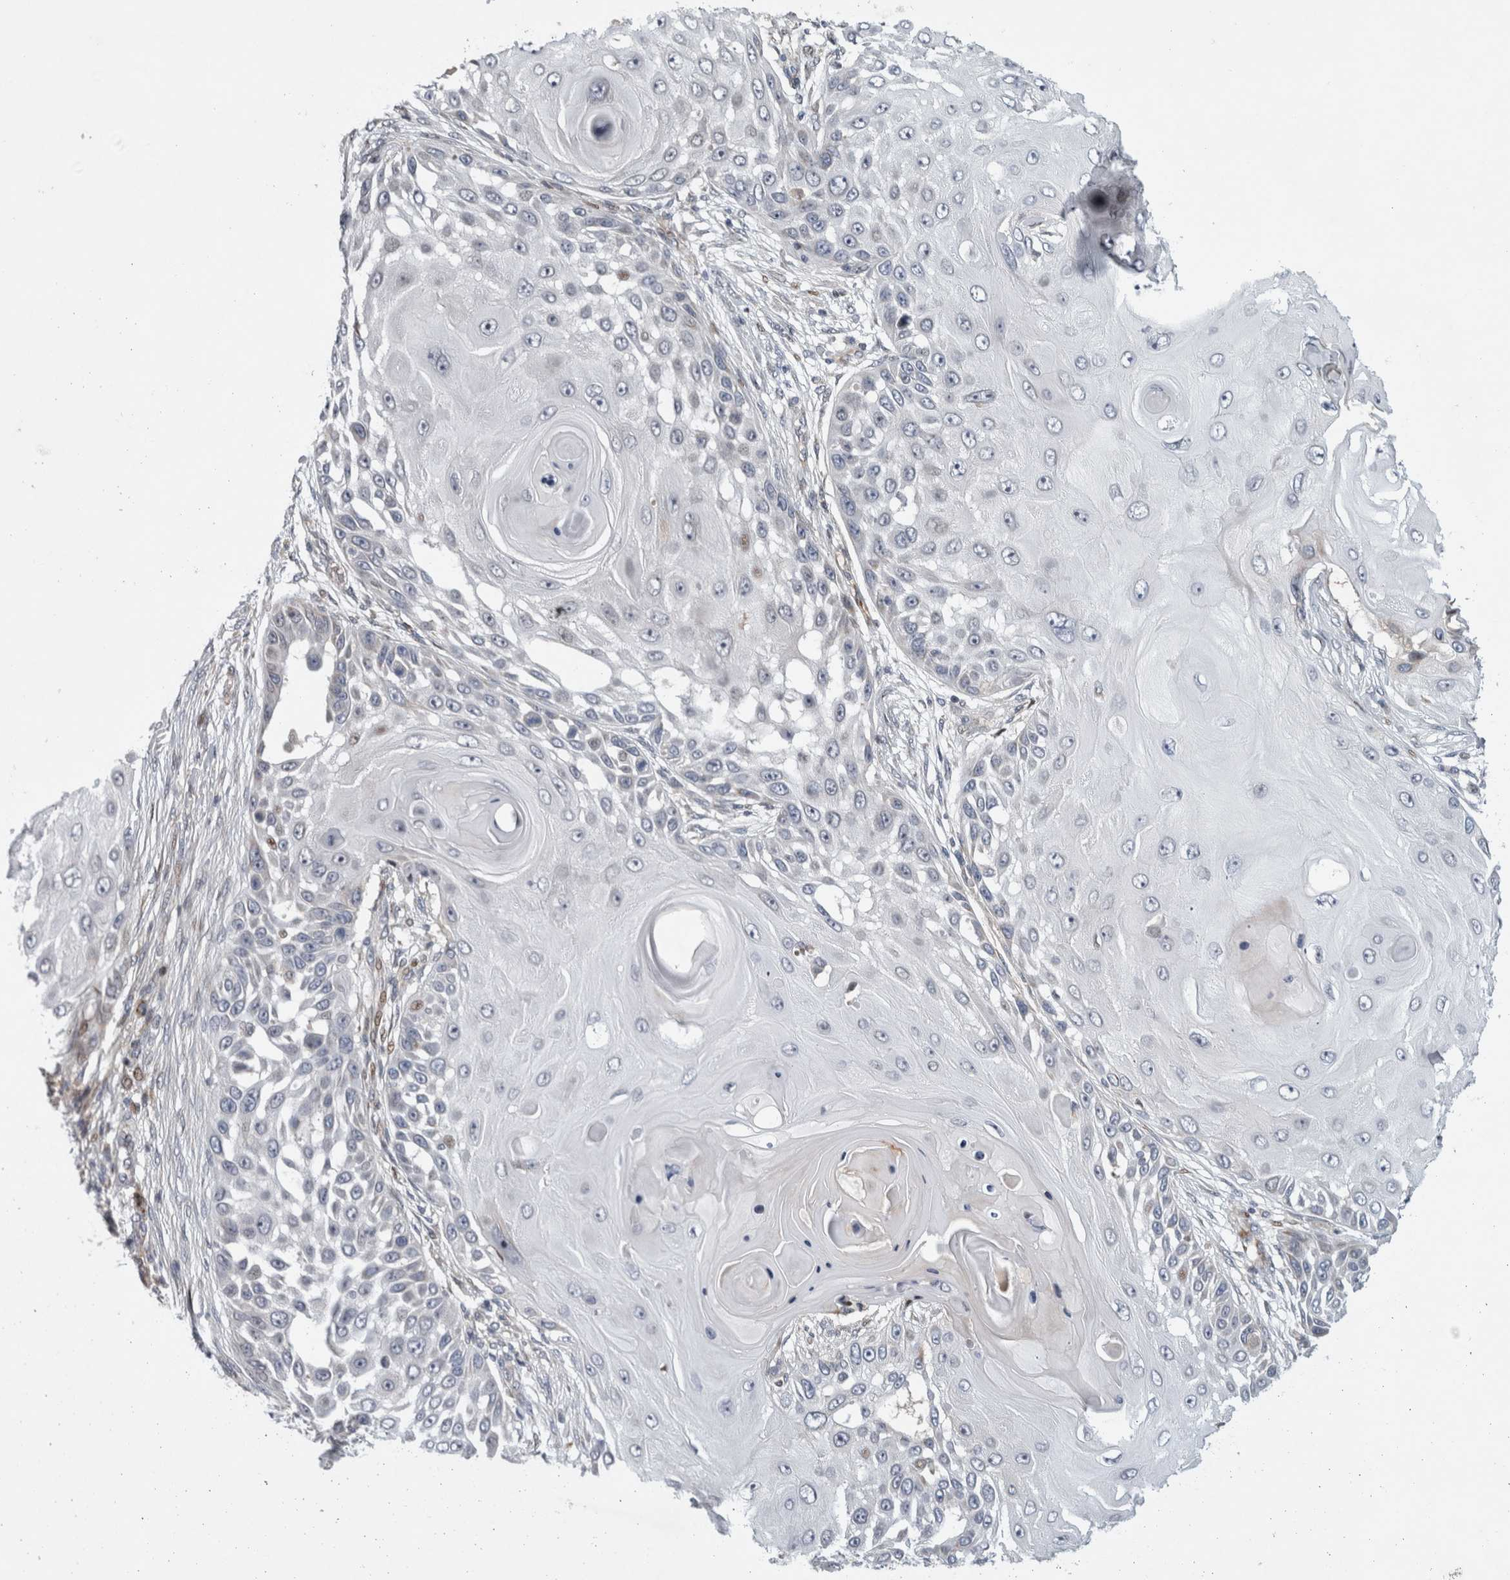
{"staining": {"intensity": "negative", "quantity": "none", "location": "none"}, "tissue": "skin cancer", "cell_type": "Tumor cells", "image_type": "cancer", "snomed": [{"axis": "morphology", "description": "Squamous cell carcinoma, NOS"}, {"axis": "topography", "description": "Skin"}], "caption": "A high-resolution photomicrograph shows IHC staining of skin cancer (squamous cell carcinoma), which shows no significant expression in tumor cells.", "gene": "RBM48", "patient": {"sex": "female", "age": 44}}